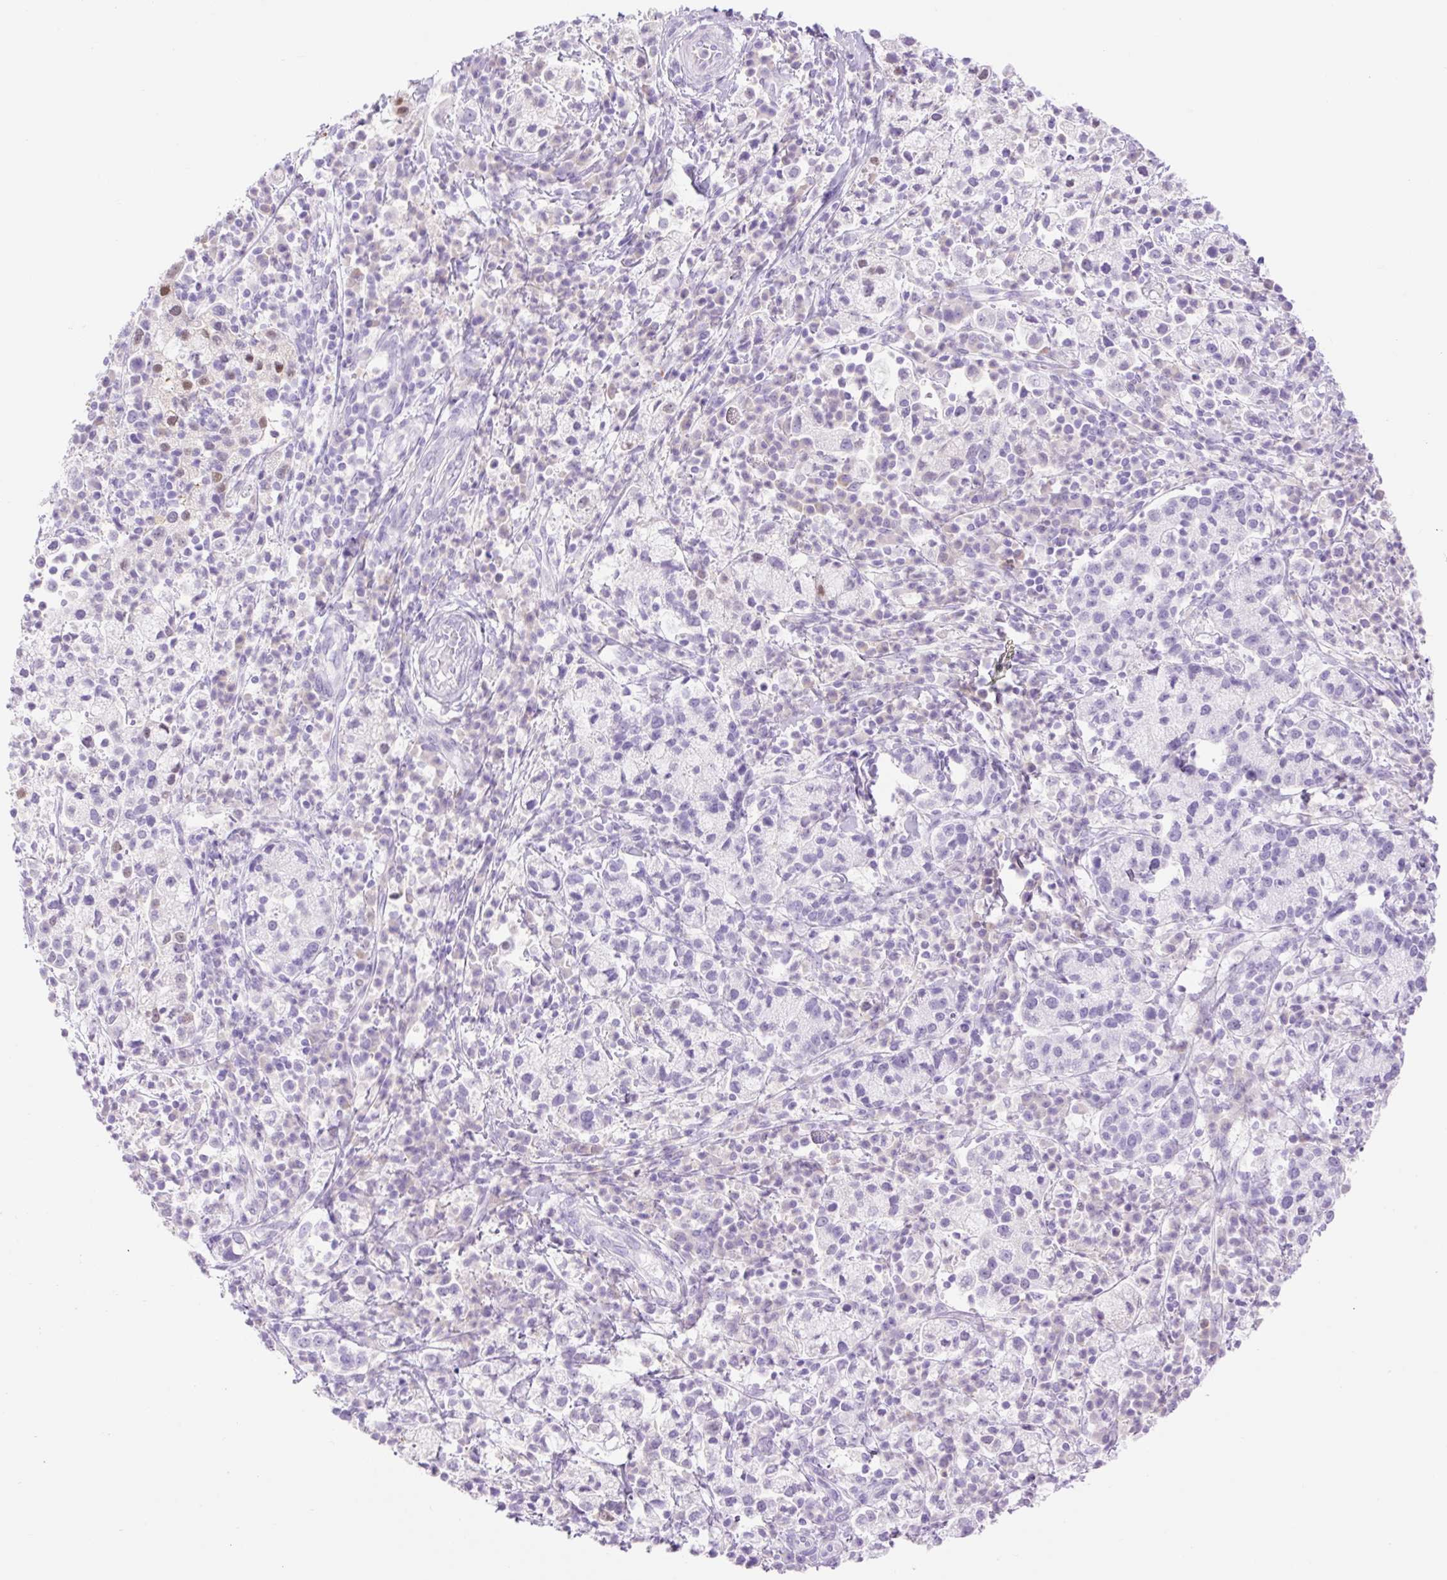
{"staining": {"intensity": "negative", "quantity": "none", "location": "none"}, "tissue": "cervical cancer", "cell_type": "Tumor cells", "image_type": "cancer", "snomed": [{"axis": "morphology", "description": "Normal tissue, NOS"}, {"axis": "morphology", "description": "Adenocarcinoma, NOS"}, {"axis": "topography", "description": "Cervix"}], "caption": "Tumor cells show no significant expression in cervical adenocarcinoma.", "gene": "SLC25A40", "patient": {"sex": "female", "age": 44}}